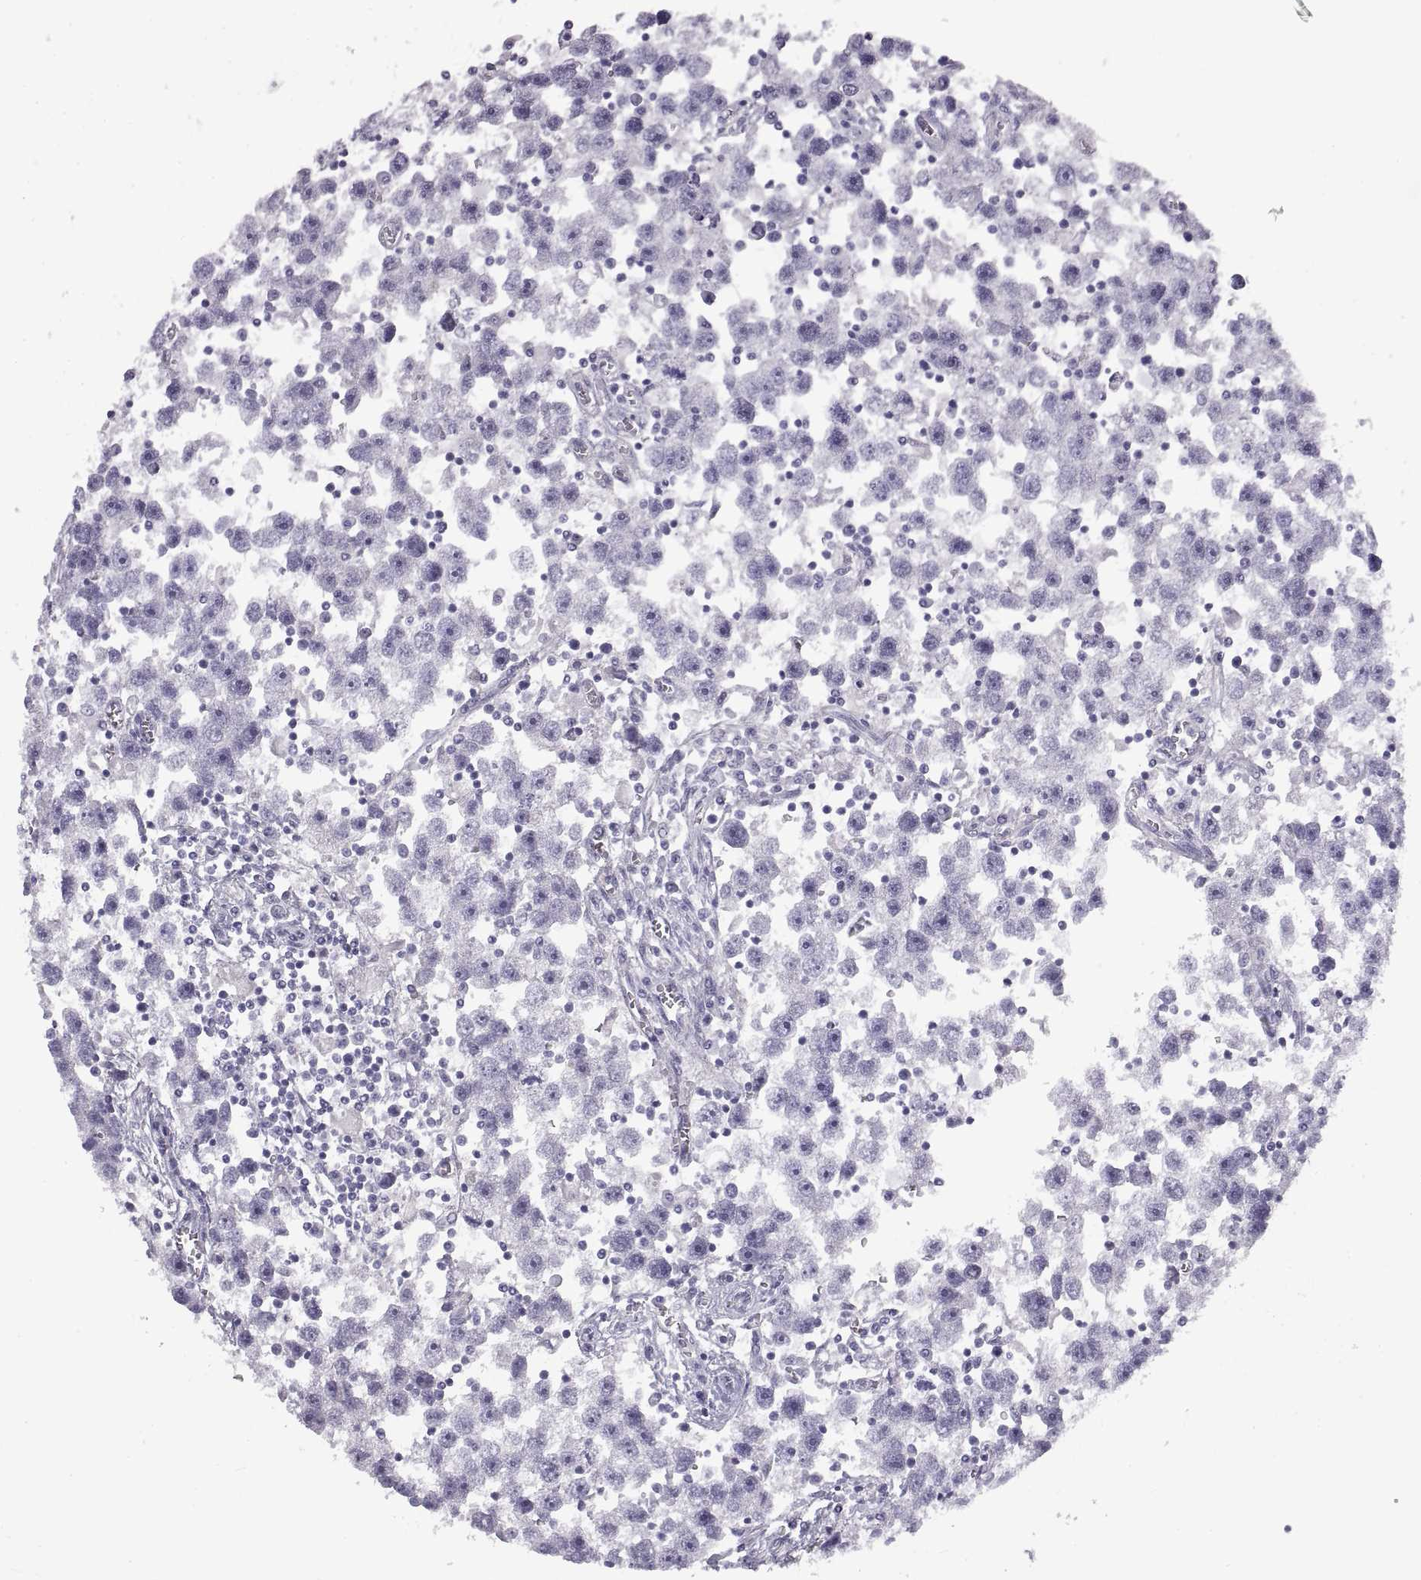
{"staining": {"intensity": "negative", "quantity": "none", "location": "none"}, "tissue": "testis cancer", "cell_type": "Tumor cells", "image_type": "cancer", "snomed": [{"axis": "morphology", "description": "Seminoma, NOS"}, {"axis": "topography", "description": "Testis"}], "caption": "Tumor cells show no significant protein positivity in testis cancer (seminoma). The staining was performed using DAB to visualize the protein expression in brown, while the nuclei were stained in blue with hematoxylin (Magnification: 20x).", "gene": "CRYBB3", "patient": {"sex": "male", "age": 30}}